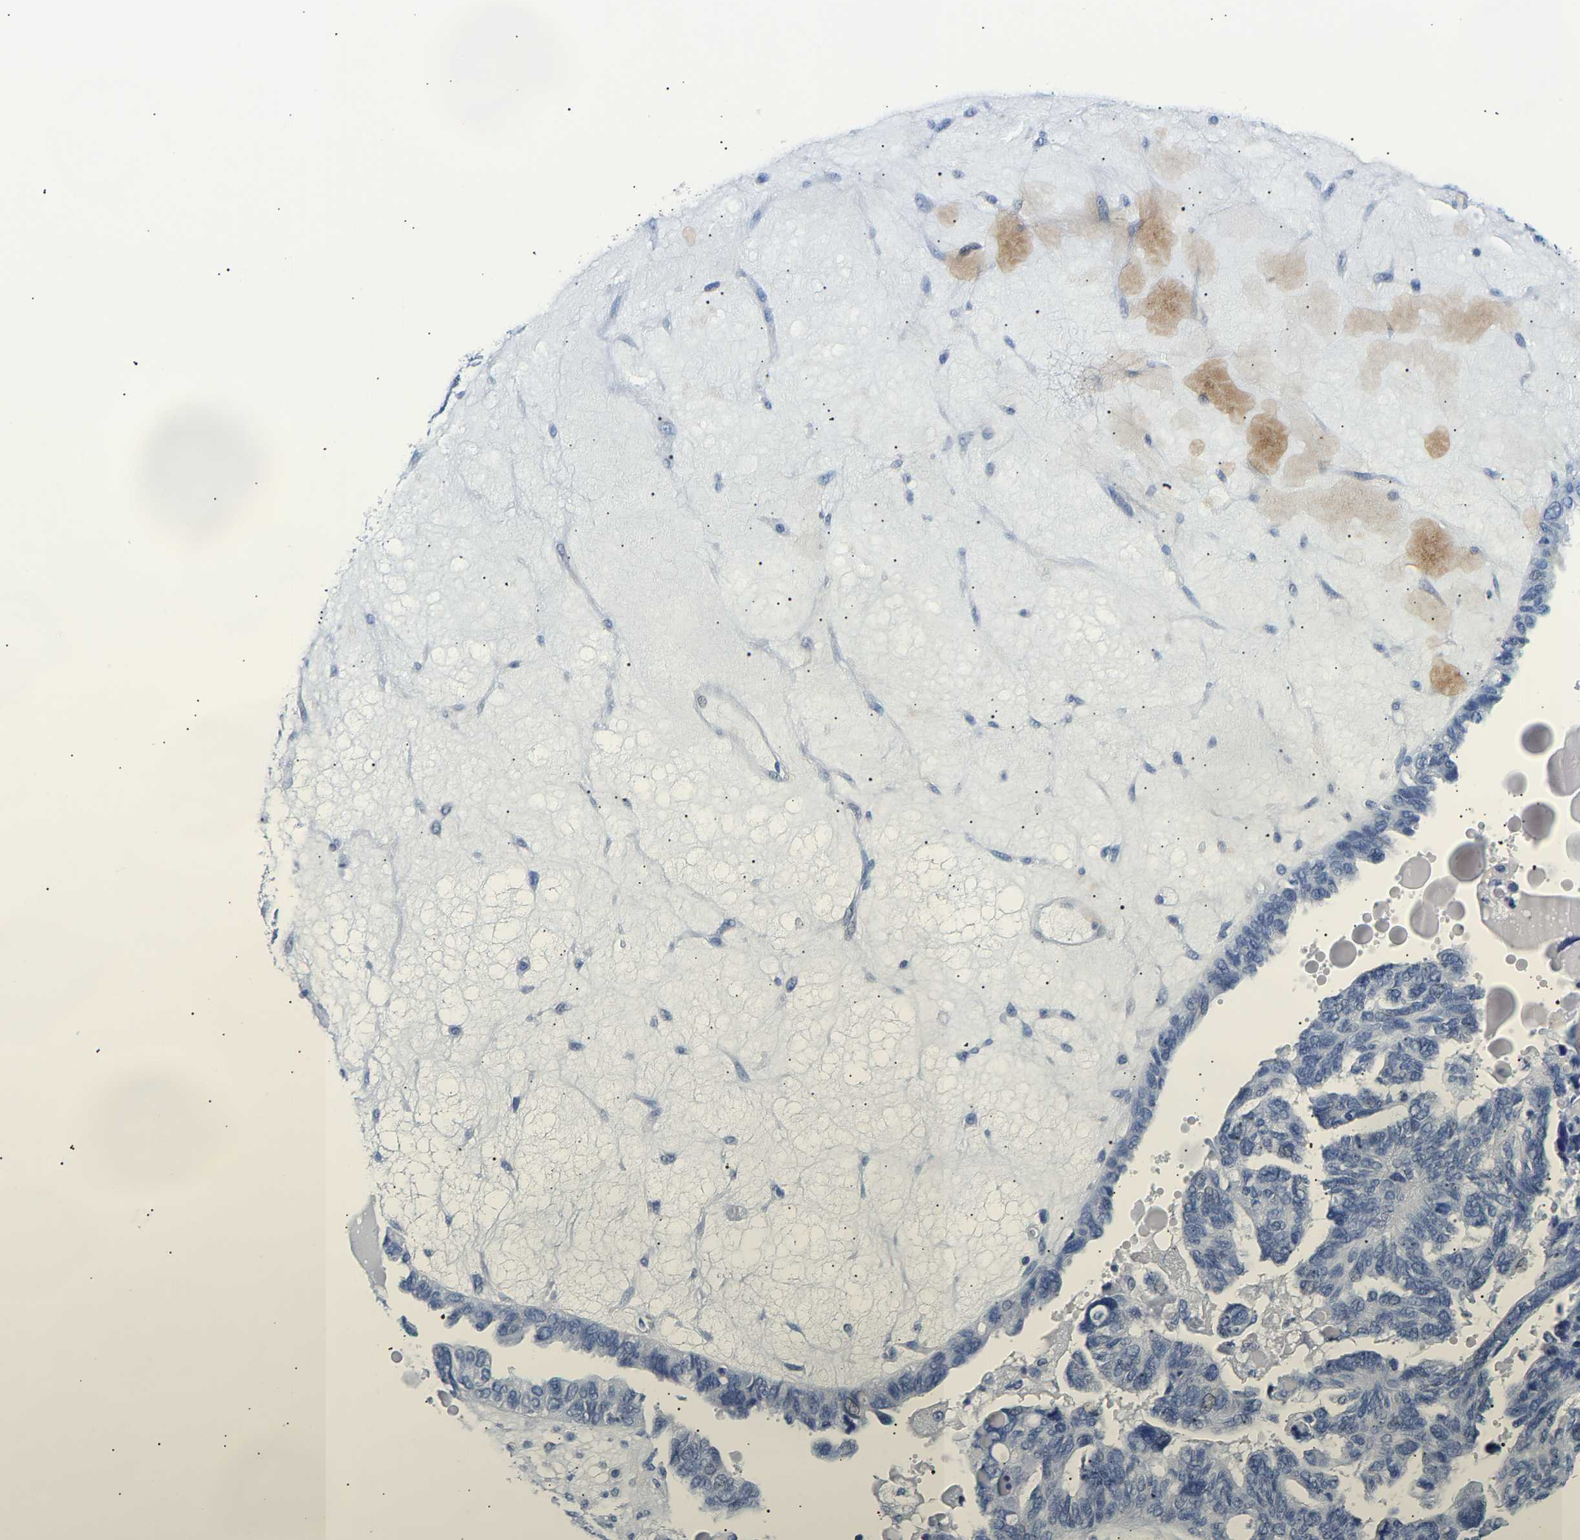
{"staining": {"intensity": "negative", "quantity": "none", "location": "none"}, "tissue": "ovarian cancer", "cell_type": "Tumor cells", "image_type": "cancer", "snomed": [{"axis": "morphology", "description": "Cystadenocarcinoma, serous, NOS"}, {"axis": "topography", "description": "Ovary"}], "caption": "This is an IHC image of human ovarian cancer (serous cystadenocarcinoma). There is no expression in tumor cells.", "gene": "SPINK2", "patient": {"sex": "female", "age": 79}}